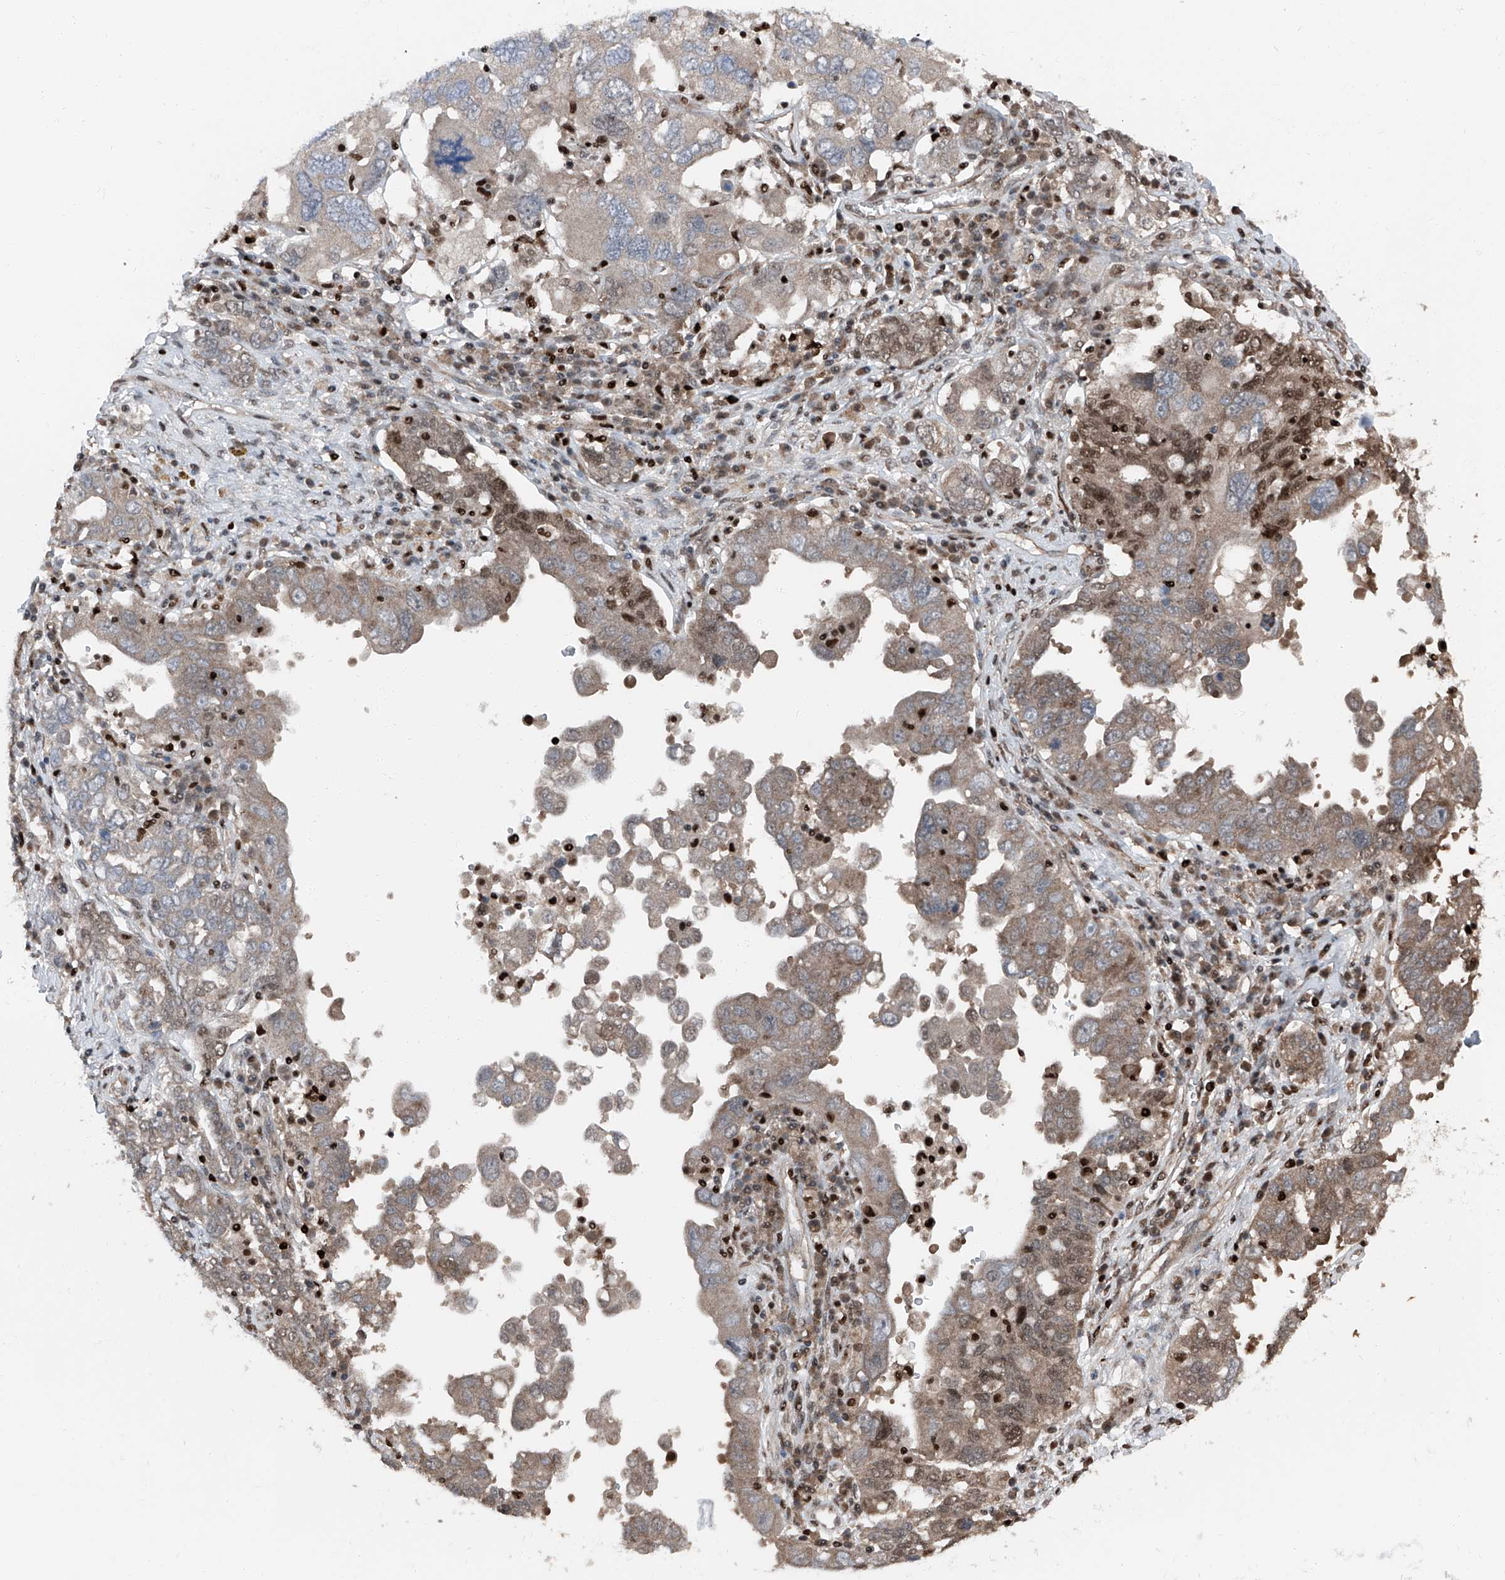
{"staining": {"intensity": "moderate", "quantity": ">75%", "location": "cytoplasmic/membranous,nuclear"}, "tissue": "ovarian cancer", "cell_type": "Tumor cells", "image_type": "cancer", "snomed": [{"axis": "morphology", "description": "Carcinoma, endometroid"}, {"axis": "topography", "description": "Ovary"}], "caption": "Brown immunohistochemical staining in ovarian cancer (endometroid carcinoma) reveals moderate cytoplasmic/membranous and nuclear expression in about >75% of tumor cells.", "gene": "FKBP5", "patient": {"sex": "female", "age": 62}}